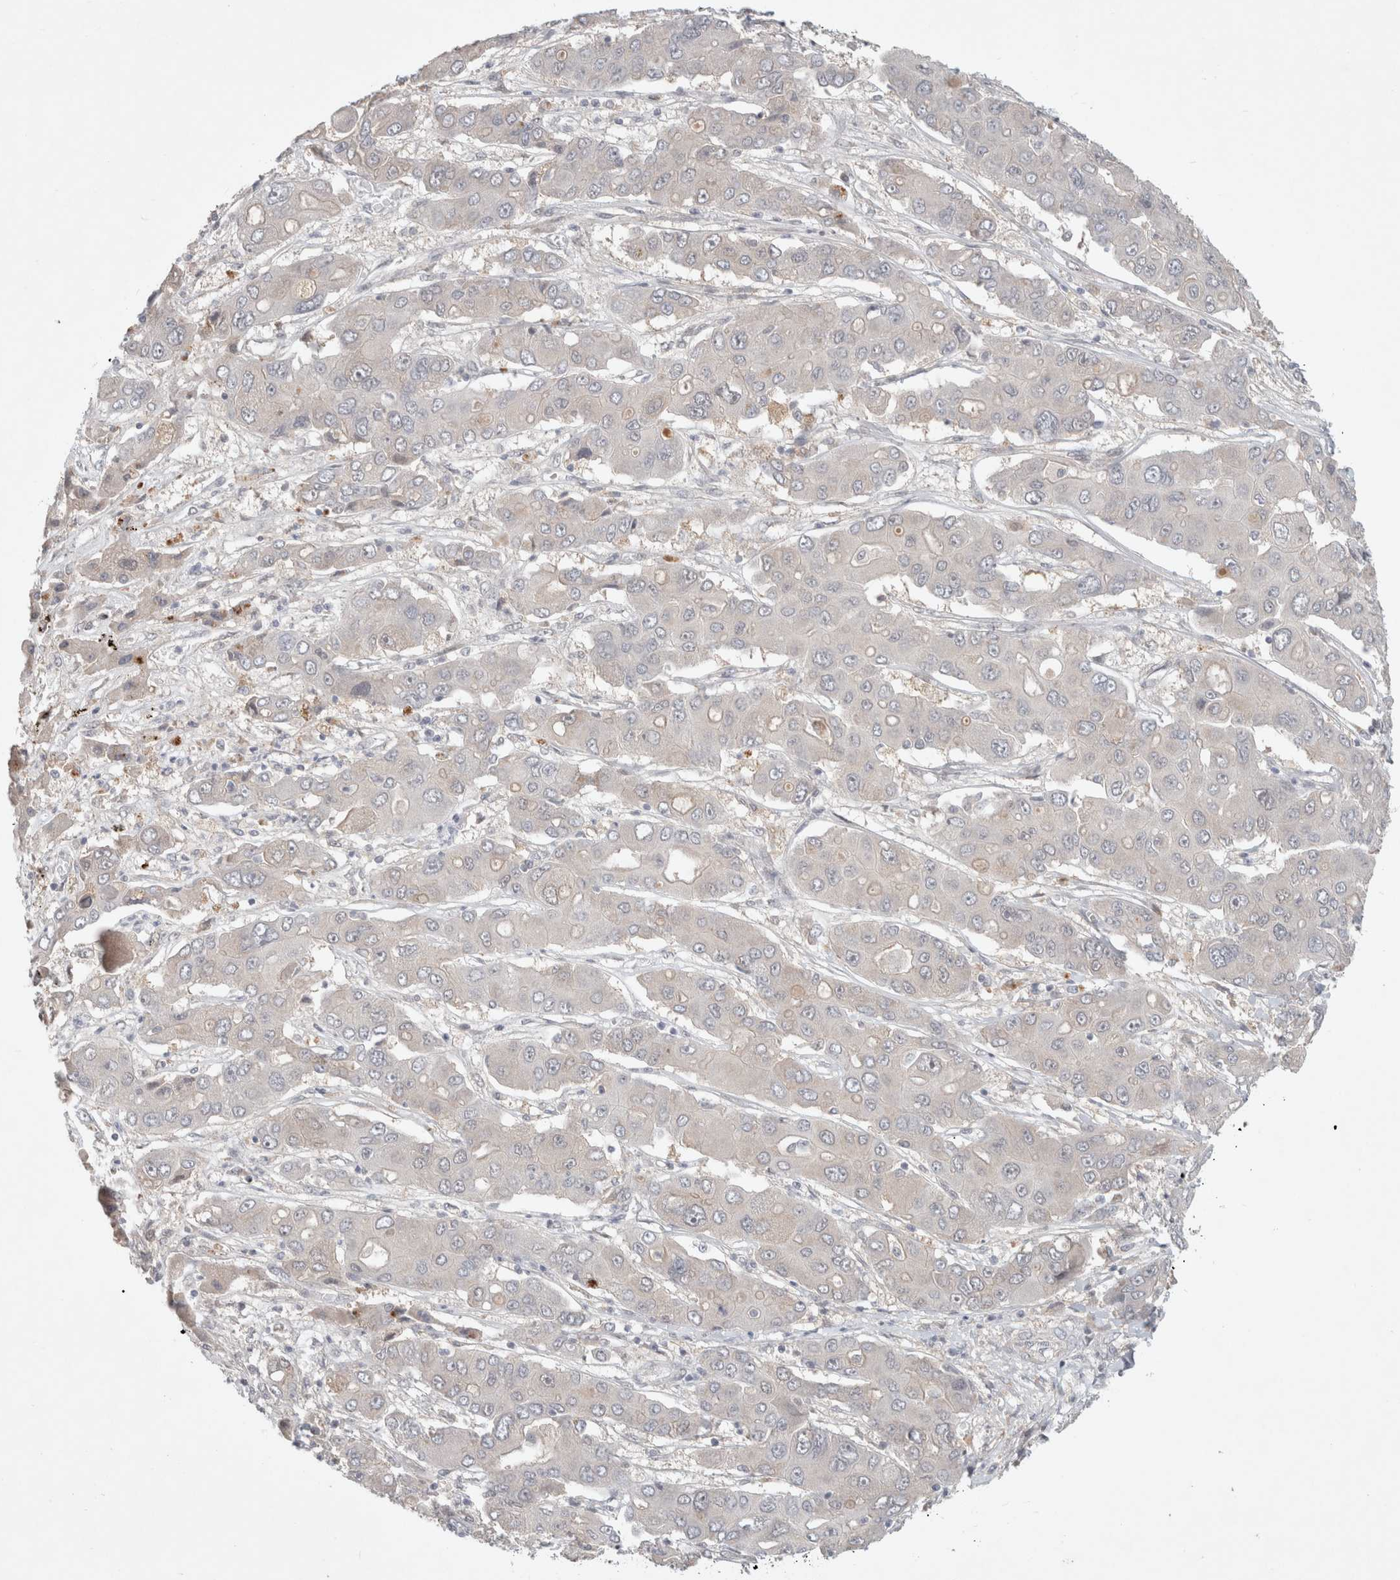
{"staining": {"intensity": "negative", "quantity": "none", "location": "none"}, "tissue": "liver cancer", "cell_type": "Tumor cells", "image_type": "cancer", "snomed": [{"axis": "morphology", "description": "Cholangiocarcinoma"}, {"axis": "topography", "description": "Liver"}], "caption": "Human liver cancer (cholangiocarcinoma) stained for a protein using immunohistochemistry (IHC) reveals no staining in tumor cells.", "gene": "RASAL2", "patient": {"sex": "male", "age": 67}}